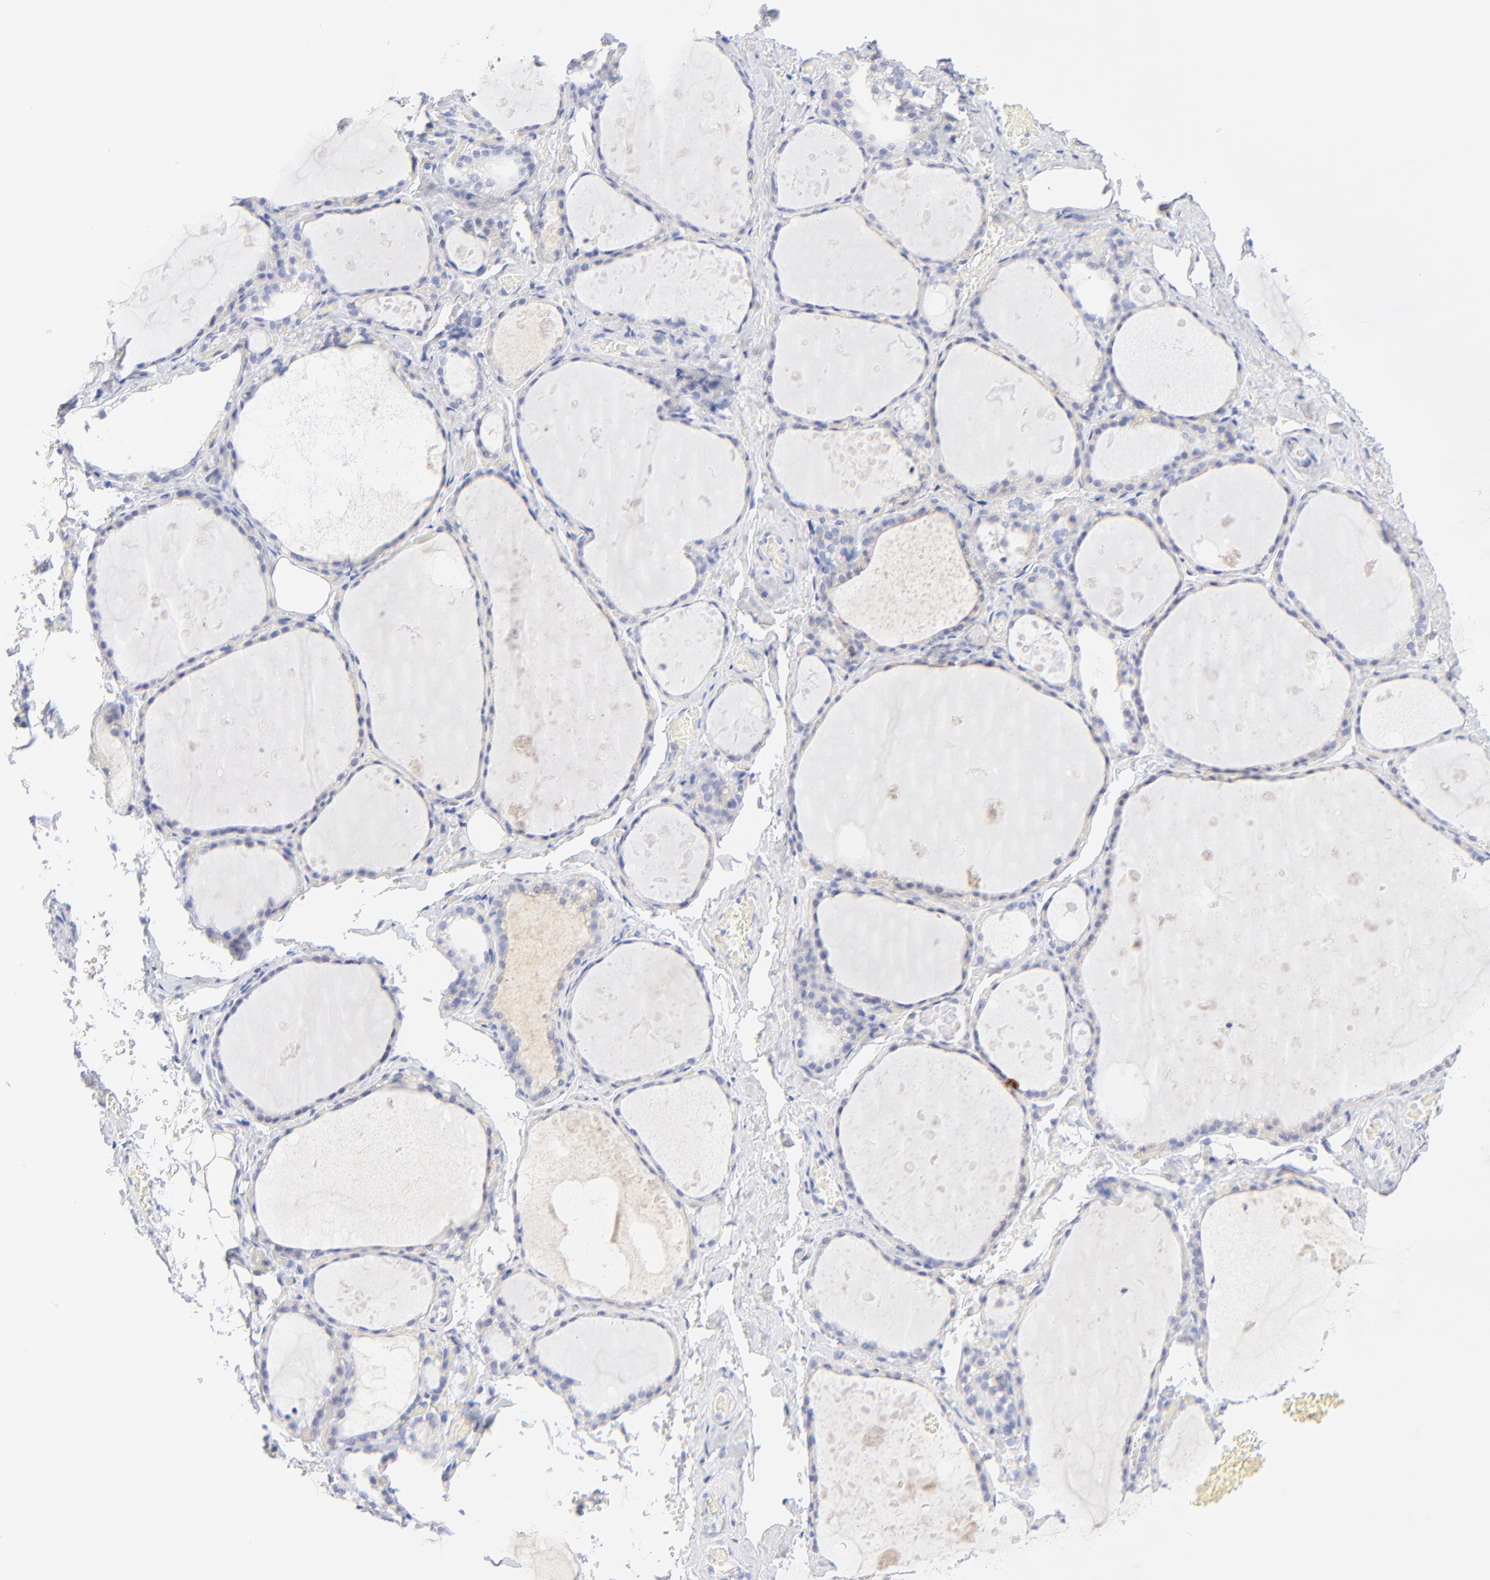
{"staining": {"intensity": "negative", "quantity": "none", "location": "none"}, "tissue": "thyroid gland", "cell_type": "Glandular cells", "image_type": "normal", "snomed": [{"axis": "morphology", "description": "Normal tissue, NOS"}, {"axis": "topography", "description": "Thyroid gland"}], "caption": "Glandular cells show no significant protein expression in unremarkable thyroid gland. (DAB (3,3'-diaminobenzidine) immunohistochemistry (IHC), high magnification).", "gene": "SULT4A1", "patient": {"sex": "male", "age": 61}}